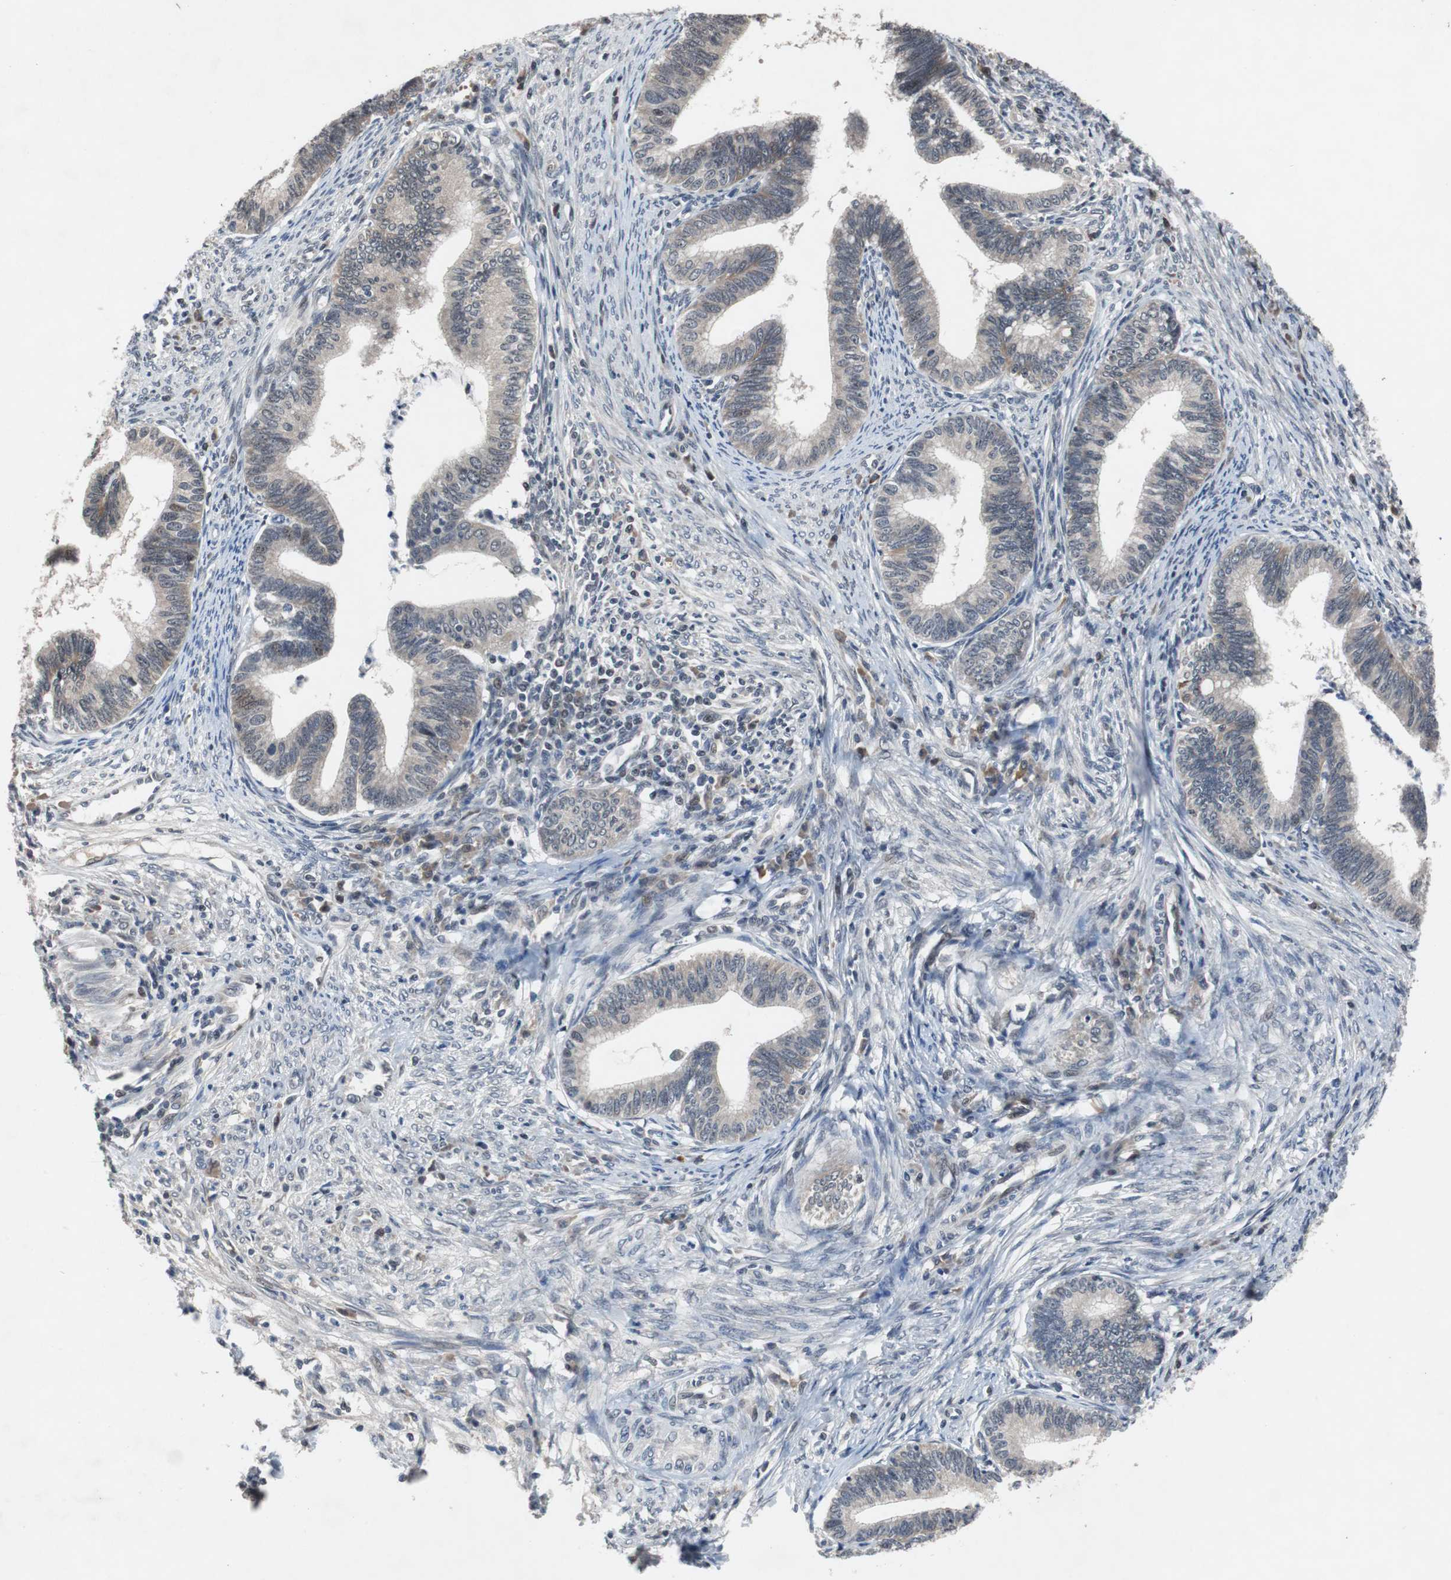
{"staining": {"intensity": "negative", "quantity": "none", "location": "none"}, "tissue": "cervical cancer", "cell_type": "Tumor cells", "image_type": "cancer", "snomed": [{"axis": "morphology", "description": "Adenocarcinoma, NOS"}, {"axis": "topography", "description": "Cervix"}], "caption": "Tumor cells show no significant staining in adenocarcinoma (cervical). The staining was performed using DAB (3,3'-diaminobenzidine) to visualize the protein expression in brown, while the nuclei were stained in blue with hematoxylin (Magnification: 20x).", "gene": "TP63", "patient": {"sex": "female", "age": 36}}